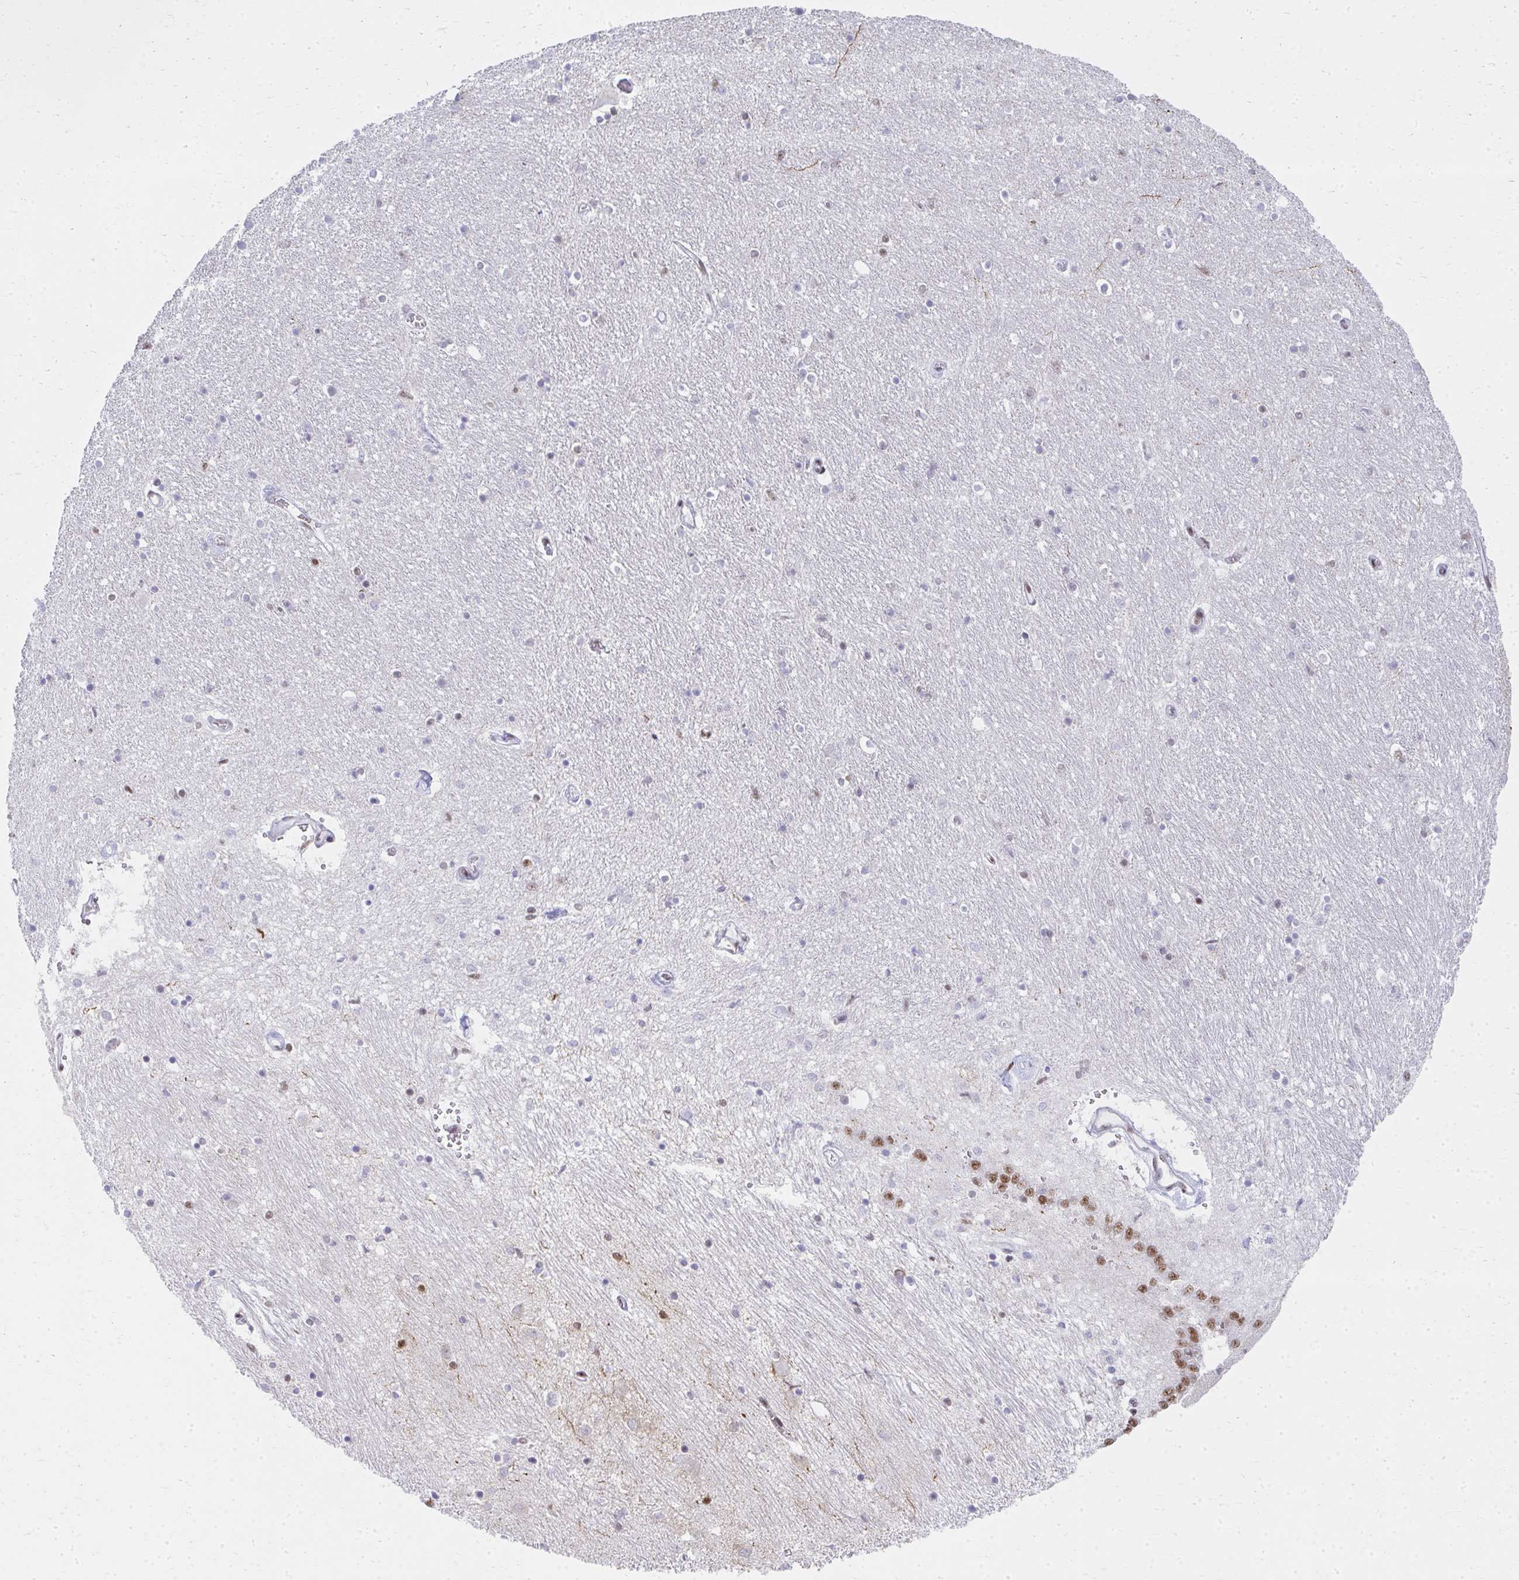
{"staining": {"intensity": "strong", "quantity": "<25%", "location": "nuclear"}, "tissue": "caudate", "cell_type": "Glial cells", "image_type": "normal", "snomed": [{"axis": "morphology", "description": "Normal tissue, NOS"}, {"axis": "topography", "description": "Lateral ventricle wall"}, {"axis": "topography", "description": "Hippocampus"}], "caption": "Human caudate stained for a protein (brown) exhibits strong nuclear positive expression in about <25% of glial cells.", "gene": "CREBBP", "patient": {"sex": "female", "age": 63}}